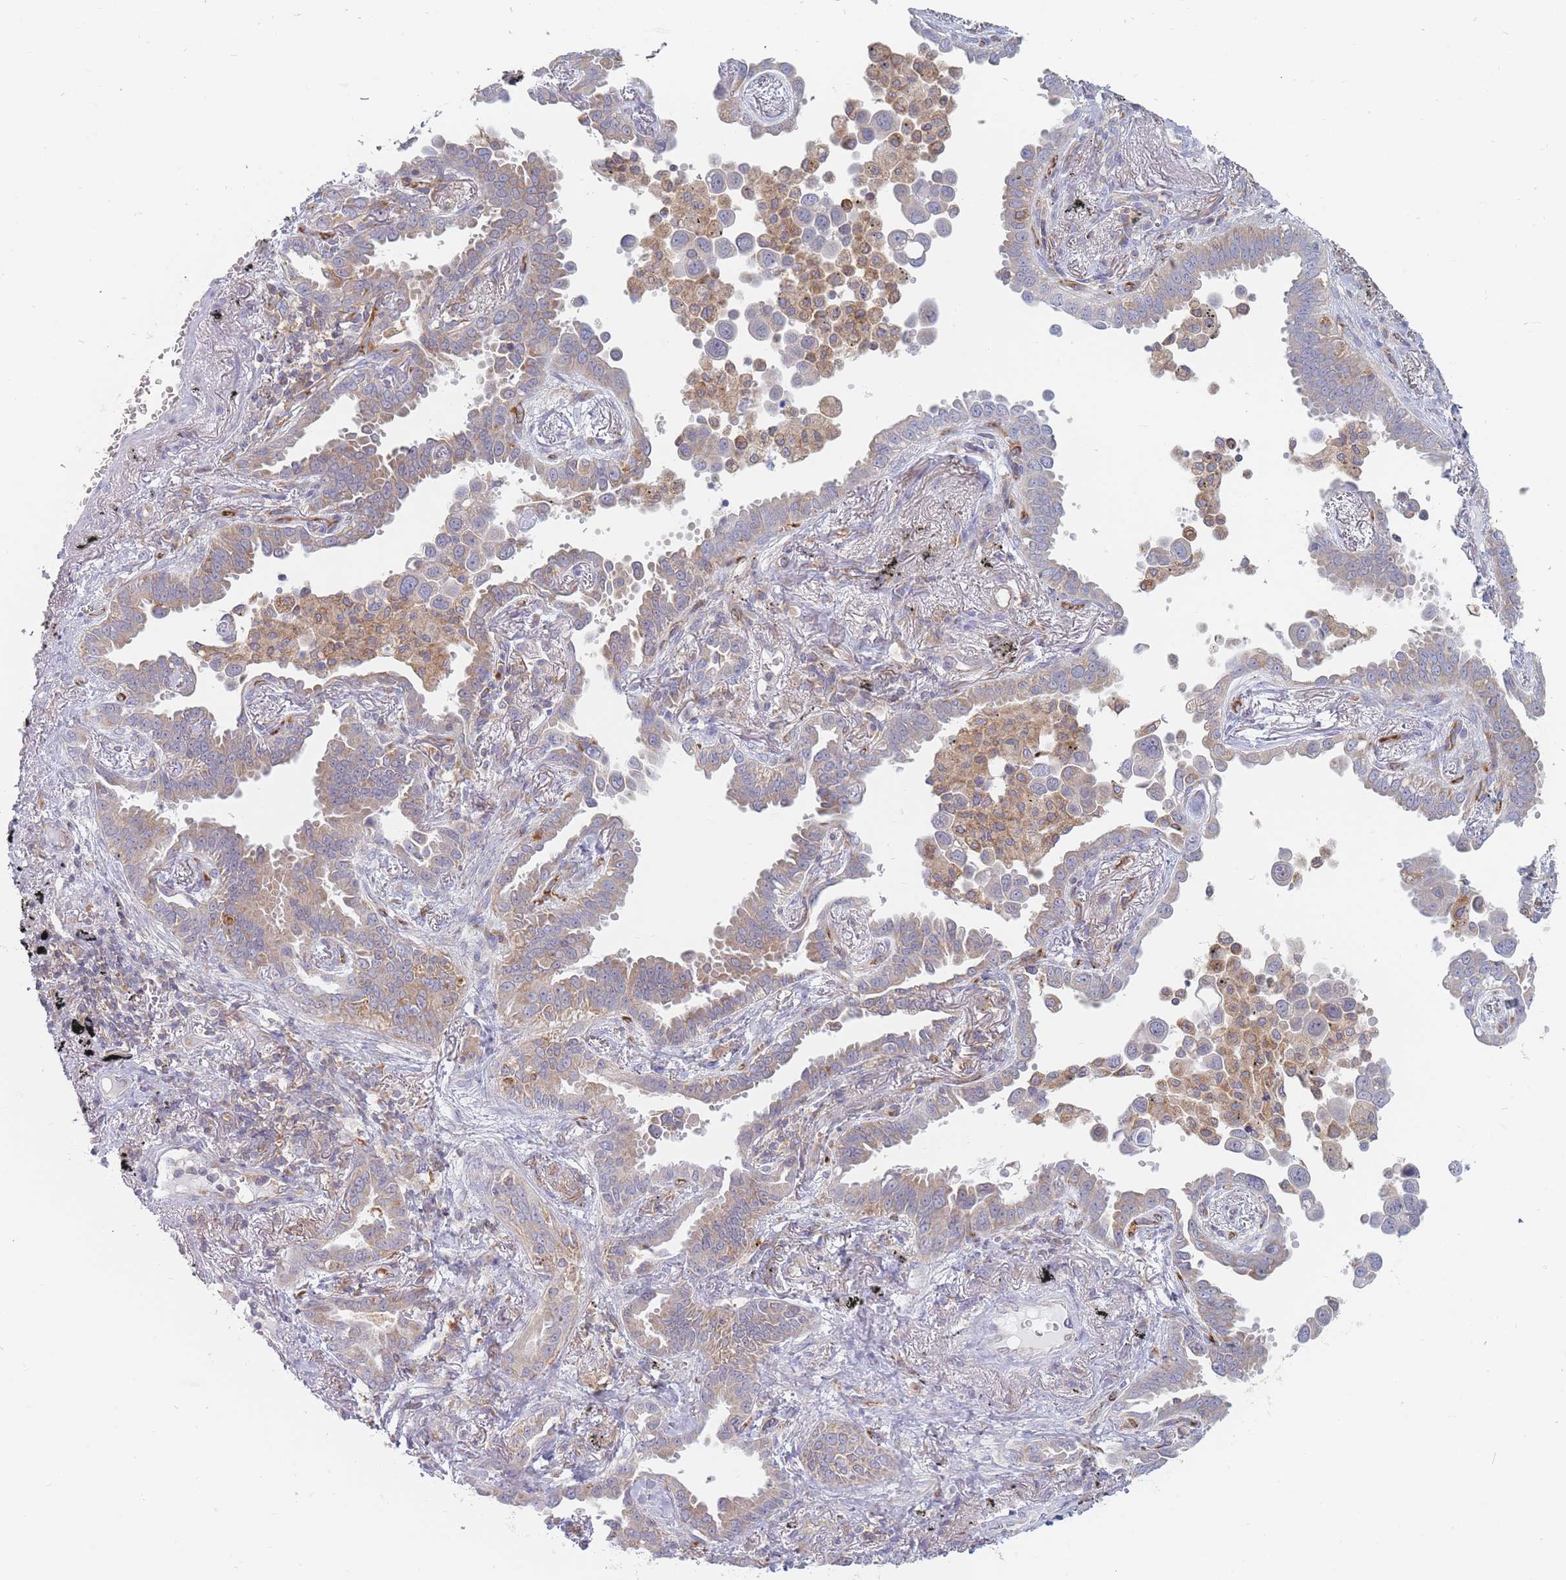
{"staining": {"intensity": "weak", "quantity": "<25%", "location": "cytoplasmic/membranous"}, "tissue": "lung cancer", "cell_type": "Tumor cells", "image_type": "cancer", "snomed": [{"axis": "morphology", "description": "Adenocarcinoma, NOS"}, {"axis": "topography", "description": "Lung"}], "caption": "This is an immunohistochemistry (IHC) histopathology image of human lung adenocarcinoma. There is no expression in tumor cells.", "gene": "MAP1S", "patient": {"sex": "male", "age": 67}}